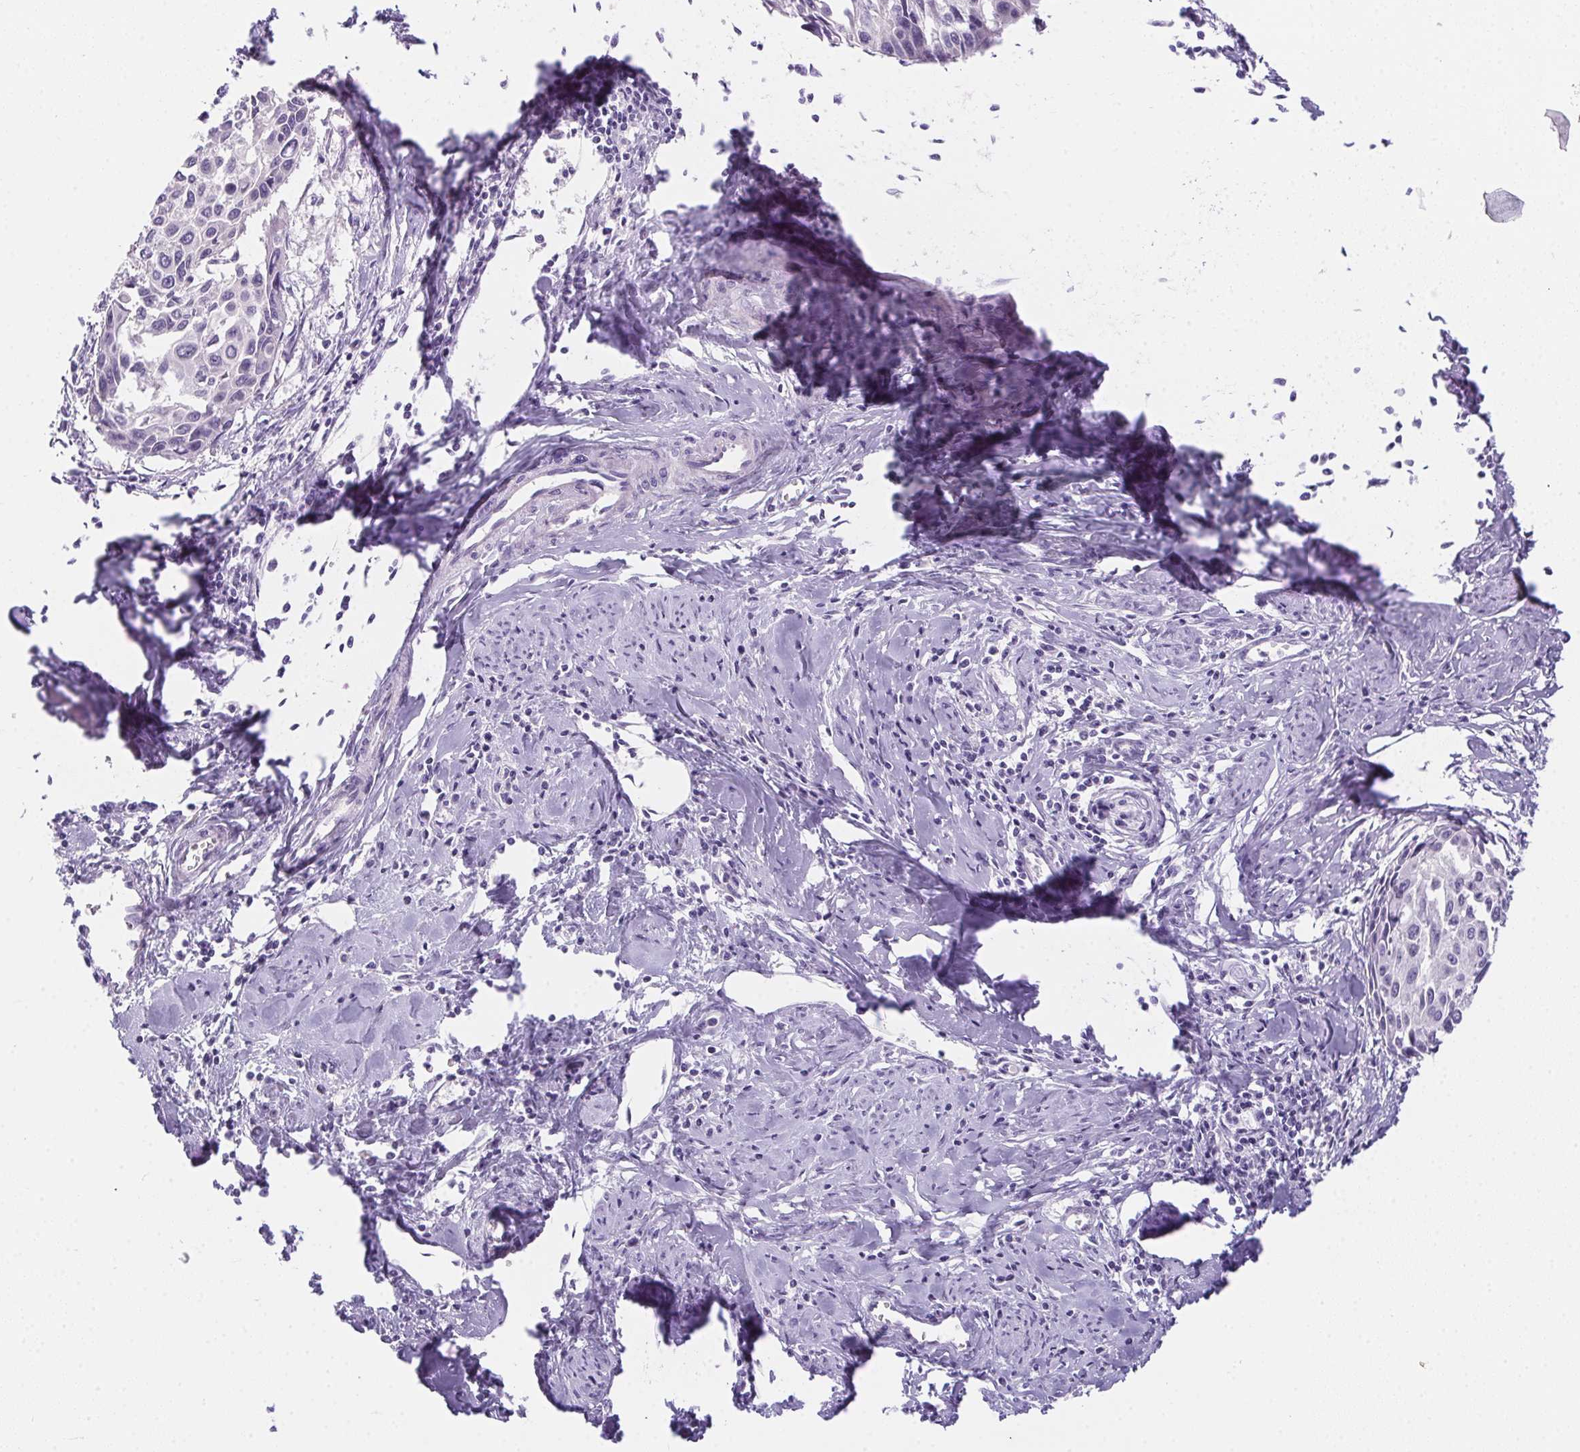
{"staining": {"intensity": "negative", "quantity": "none", "location": "none"}, "tissue": "cervical cancer", "cell_type": "Tumor cells", "image_type": "cancer", "snomed": [{"axis": "morphology", "description": "Squamous cell carcinoma, NOS"}, {"axis": "topography", "description": "Cervix"}], "caption": "IHC of human cervical cancer (squamous cell carcinoma) displays no staining in tumor cells.", "gene": "PRKAA1", "patient": {"sex": "female", "age": 50}}